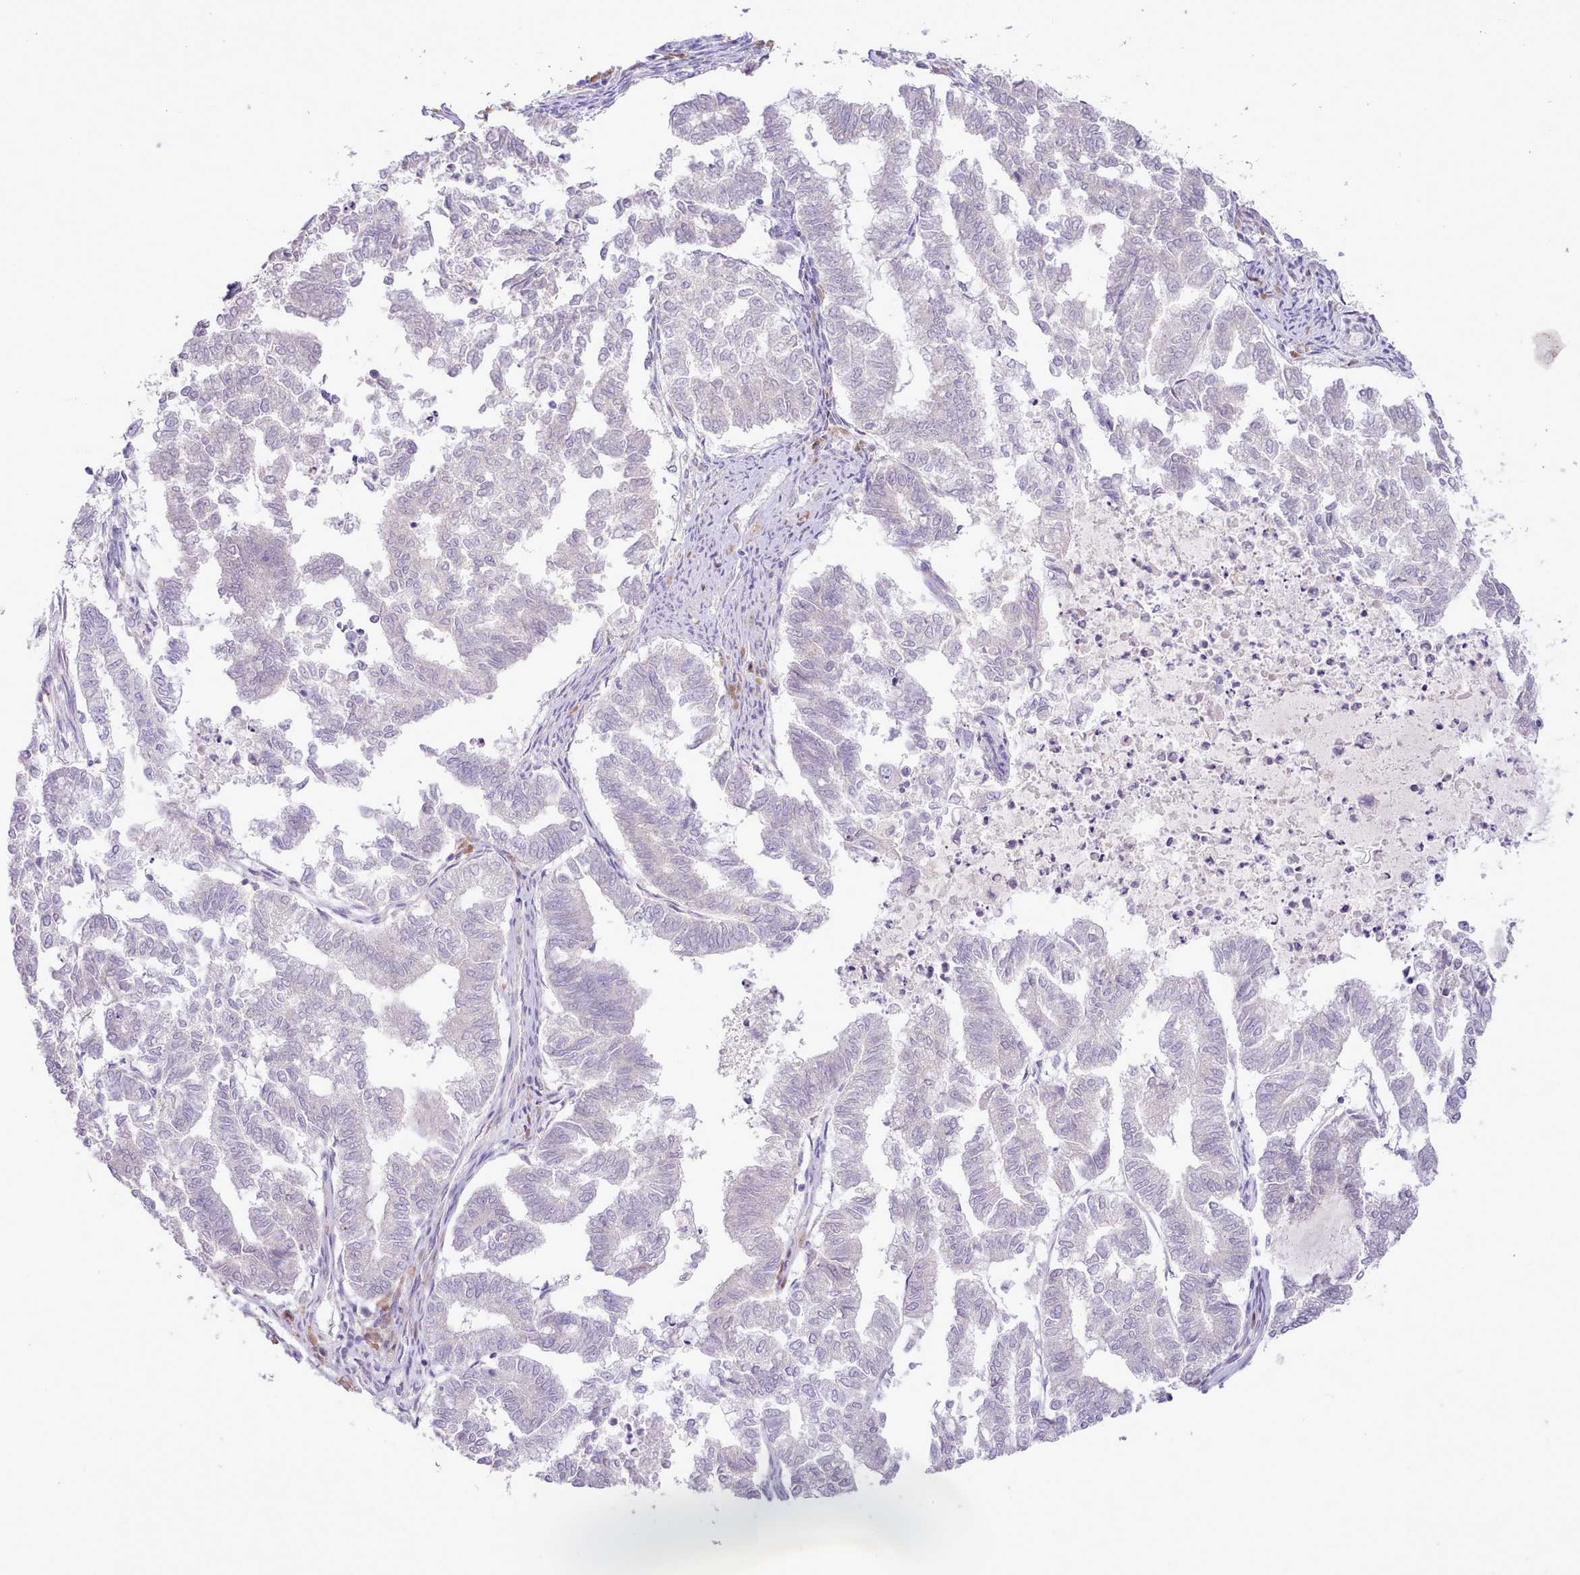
{"staining": {"intensity": "negative", "quantity": "none", "location": "none"}, "tissue": "endometrial cancer", "cell_type": "Tumor cells", "image_type": "cancer", "snomed": [{"axis": "morphology", "description": "Adenocarcinoma, NOS"}, {"axis": "topography", "description": "Endometrium"}], "caption": "Endometrial cancer stained for a protein using immunohistochemistry (IHC) displays no expression tumor cells.", "gene": "CCL1", "patient": {"sex": "female", "age": 79}}